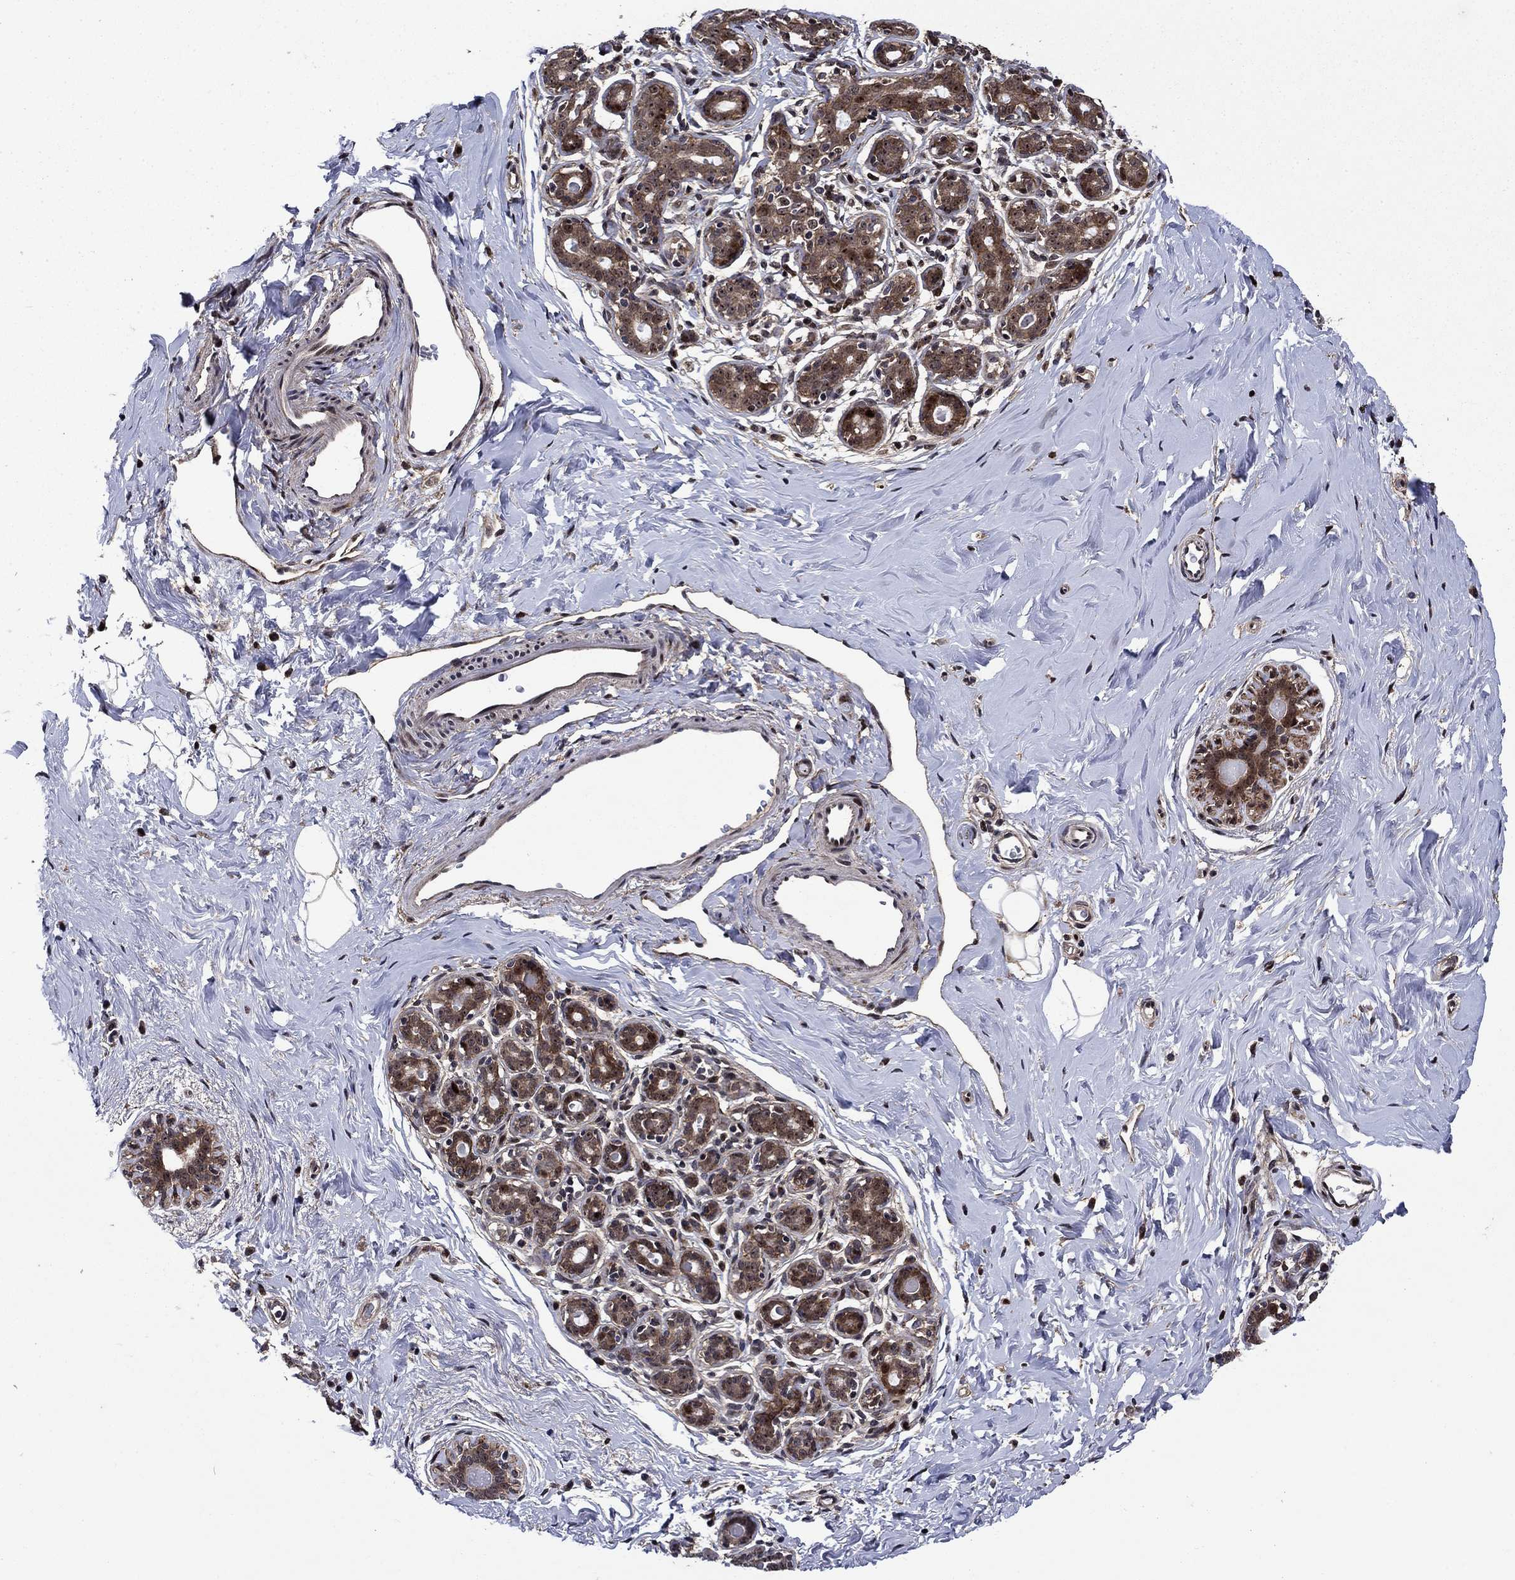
{"staining": {"intensity": "weak", "quantity": "<25%", "location": "cytoplasmic/membranous,nuclear"}, "tissue": "breast", "cell_type": "Adipocytes", "image_type": "normal", "snomed": [{"axis": "morphology", "description": "Normal tissue, NOS"}, {"axis": "topography", "description": "Skin"}, {"axis": "topography", "description": "Breast"}], "caption": "A high-resolution histopathology image shows immunohistochemistry (IHC) staining of unremarkable breast, which shows no significant staining in adipocytes. The staining is performed using DAB brown chromogen with nuclei counter-stained in using hematoxylin.", "gene": "AGTPBP1", "patient": {"sex": "female", "age": 43}}